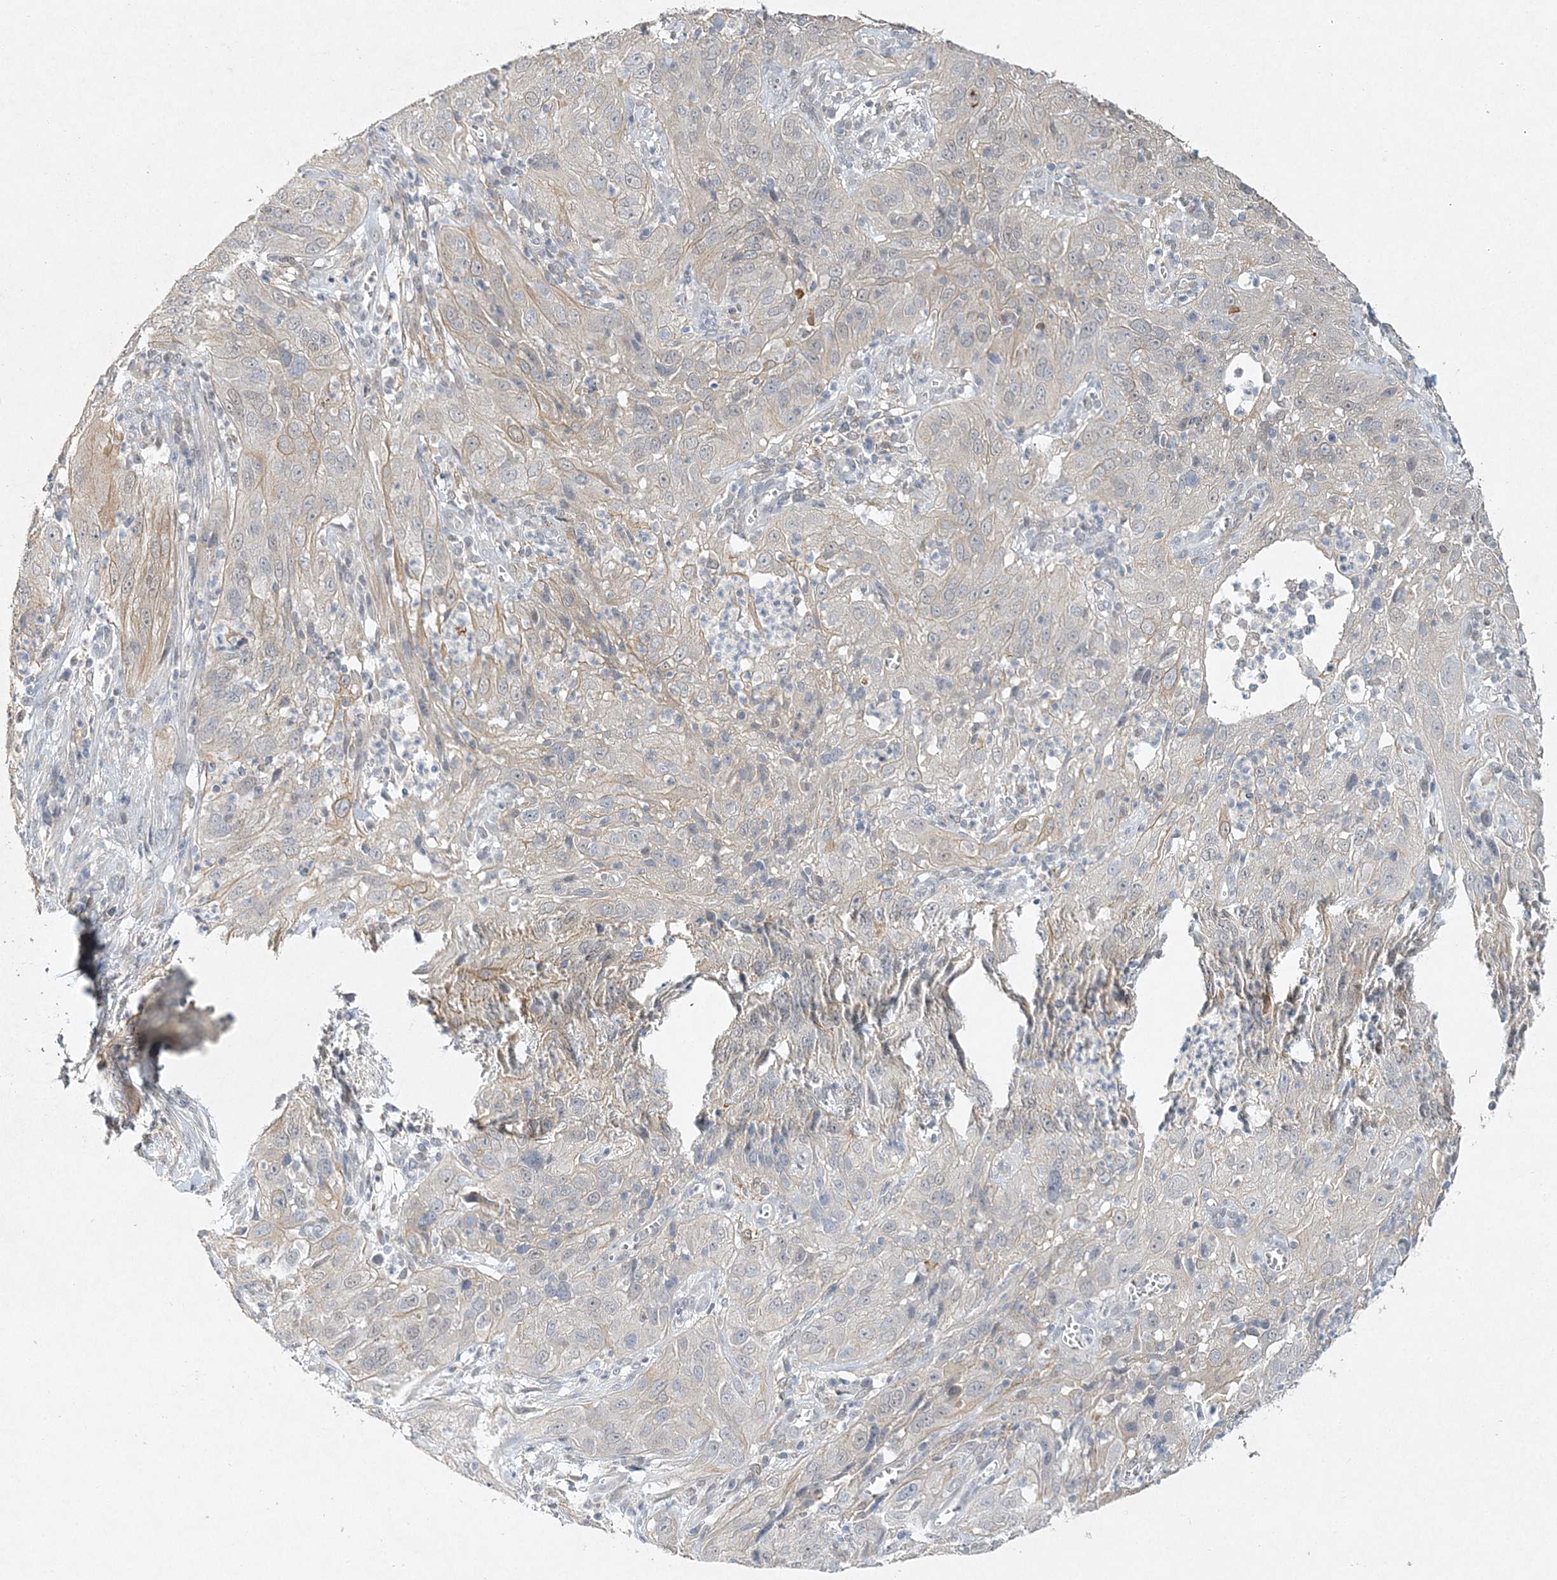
{"staining": {"intensity": "negative", "quantity": "none", "location": "none"}, "tissue": "cervical cancer", "cell_type": "Tumor cells", "image_type": "cancer", "snomed": [{"axis": "morphology", "description": "Squamous cell carcinoma, NOS"}, {"axis": "topography", "description": "Cervix"}], "caption": "Immunohistochemistry histopathology image of cervical squamous cell carcinoma stained for a protein (brown), which displays no positivity in tumor cells.", "gene": "MAT2B", "patient": {"sex": "female", "age": 32}}